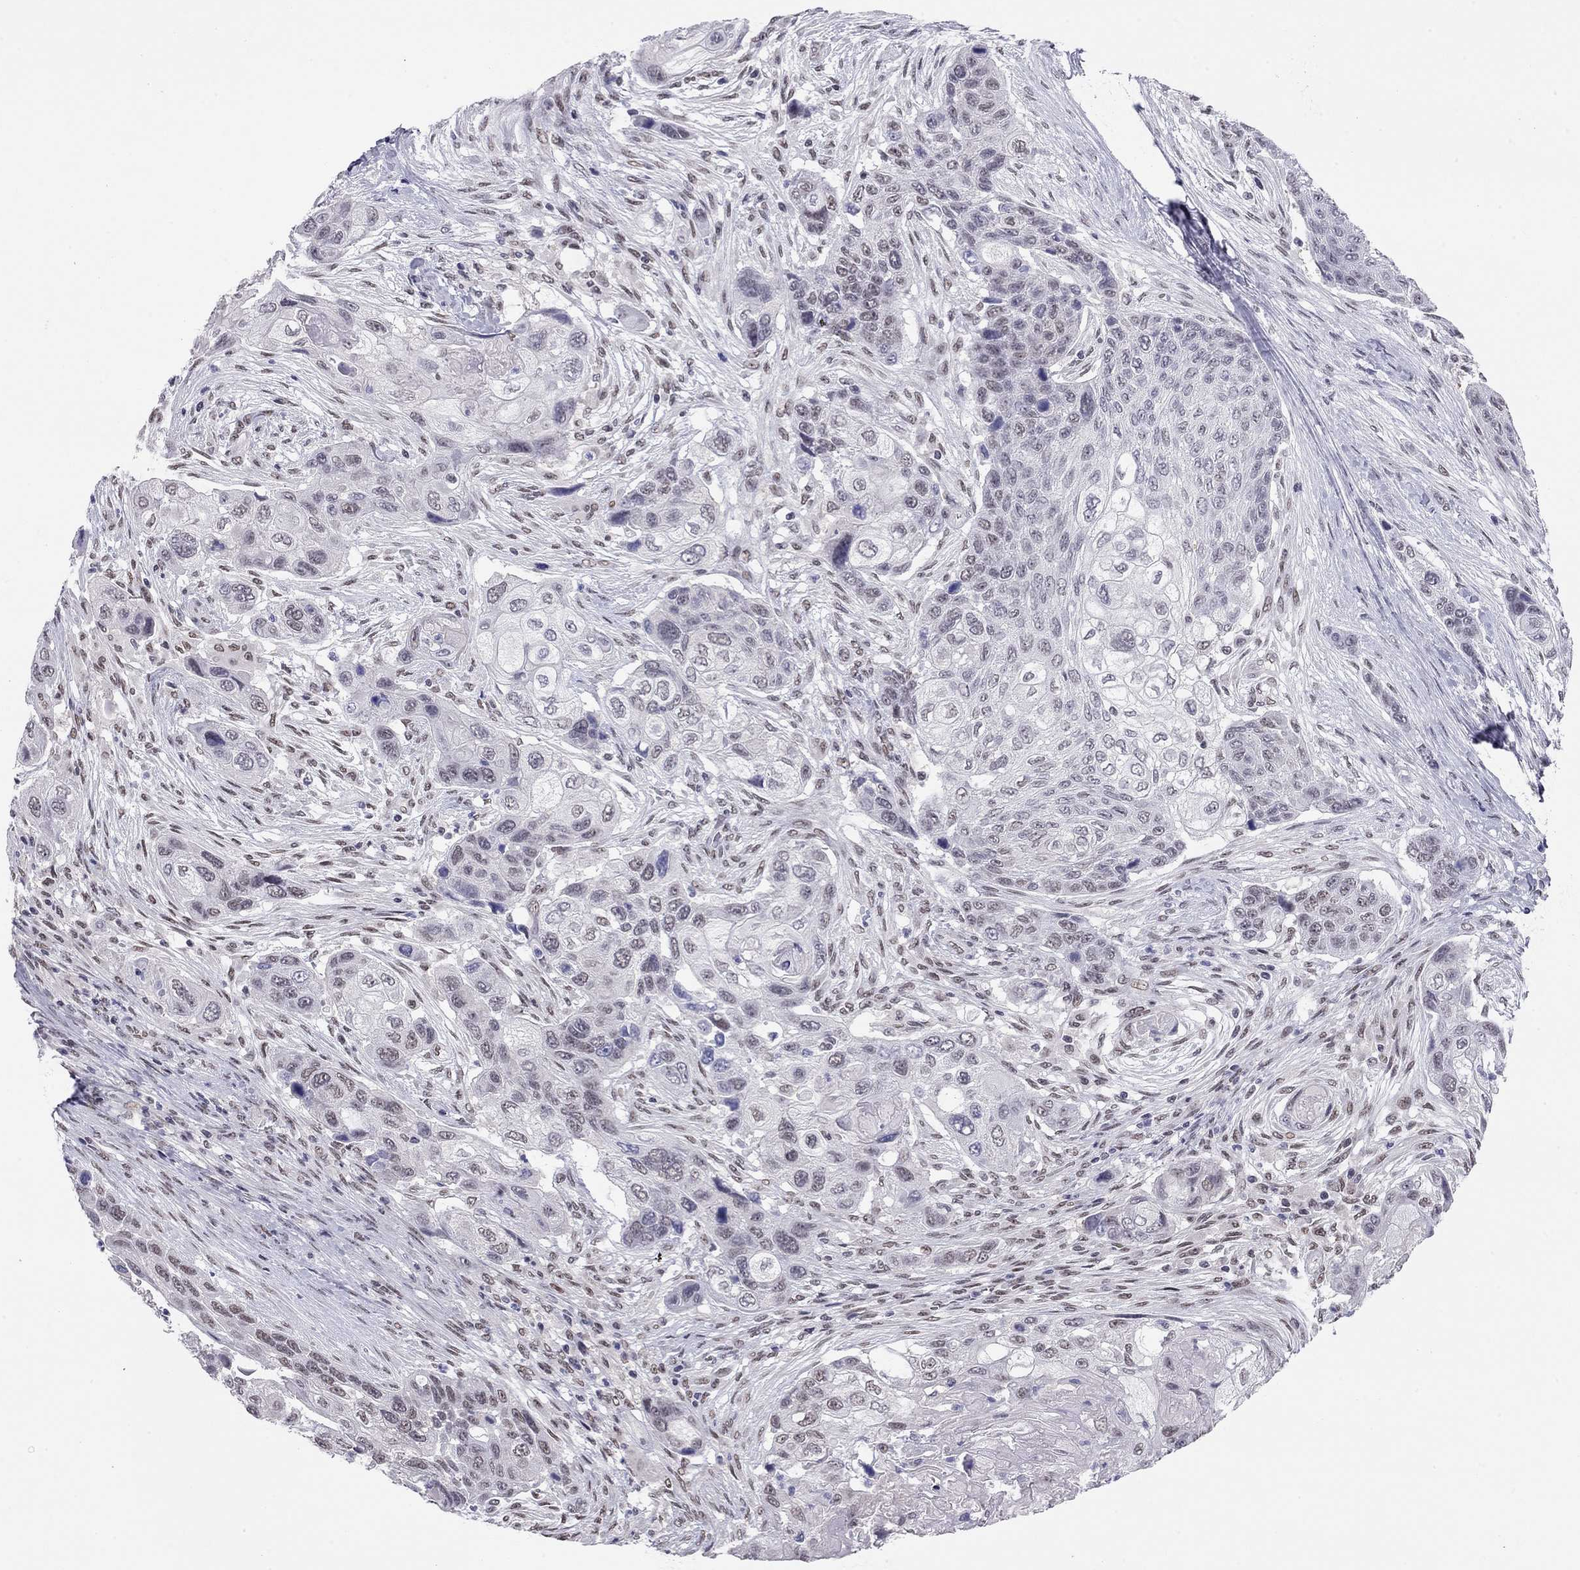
{"staining": {"intensity": "weak", "quantity": "25%-75%", "location": "nuclear"}, "tissue": "lung cancer", "cell_type": "Tumor cells", "image_type": "cancer", "snomed": [{"axis": "morphology", "description": "Squamous cell carcinoma, NOS"}, {"axis": "topography", "description": "Lung"}], "caption": "Tumor cells exhibit low levels of weak nuclear positivity in about 25%-75% of cells in human lung cancer. The staining was performed using DAB (3,3'-diaminobenzidine), with brown indicating positive protein expression. Nuclei are stained blue with hematoxylin.", "gene": "DOT1L", "patient": {"sex": "male", "age": 69}}